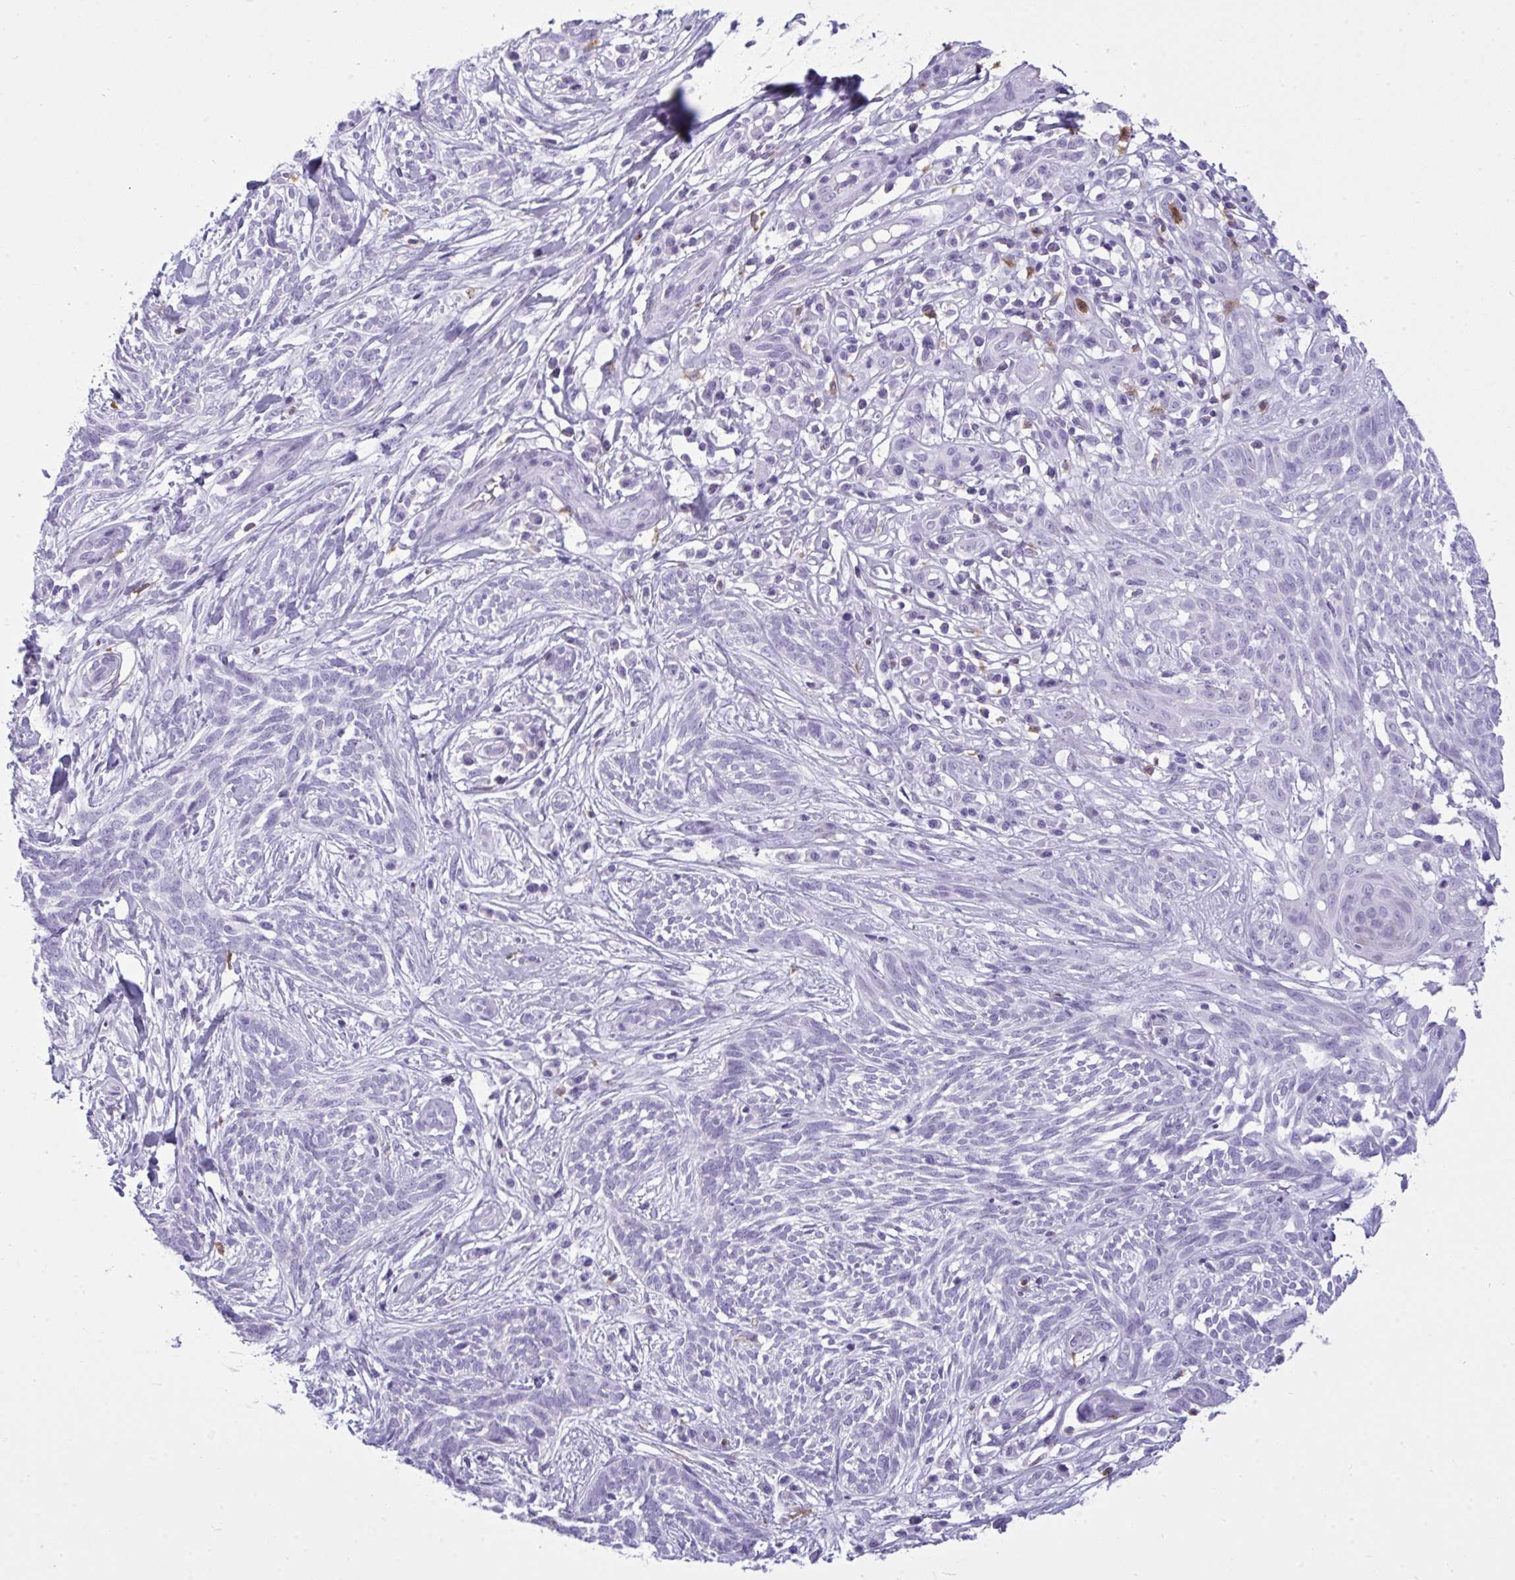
{"staining": {"intensity": "negative", "quantity": "none", "location": "none"}, "tissue": "skin cancer", "cell_type": "Tumor cells", "image_type": "cancer", "snomed": [{"axis": "morphology", "description": "Basal cell carcinoma"}, {"axis": "topography", "description": "Skin"}, {"axis": "topography", "description": "Skin, foot"}], "caption": "DAB immunohistochemical staining of skin cancer (basal cell carcinoma) shows no significant staining in tumor cells.", "gene": "ARHGAP42", "patient": {"sex": "female", "age": 86}}